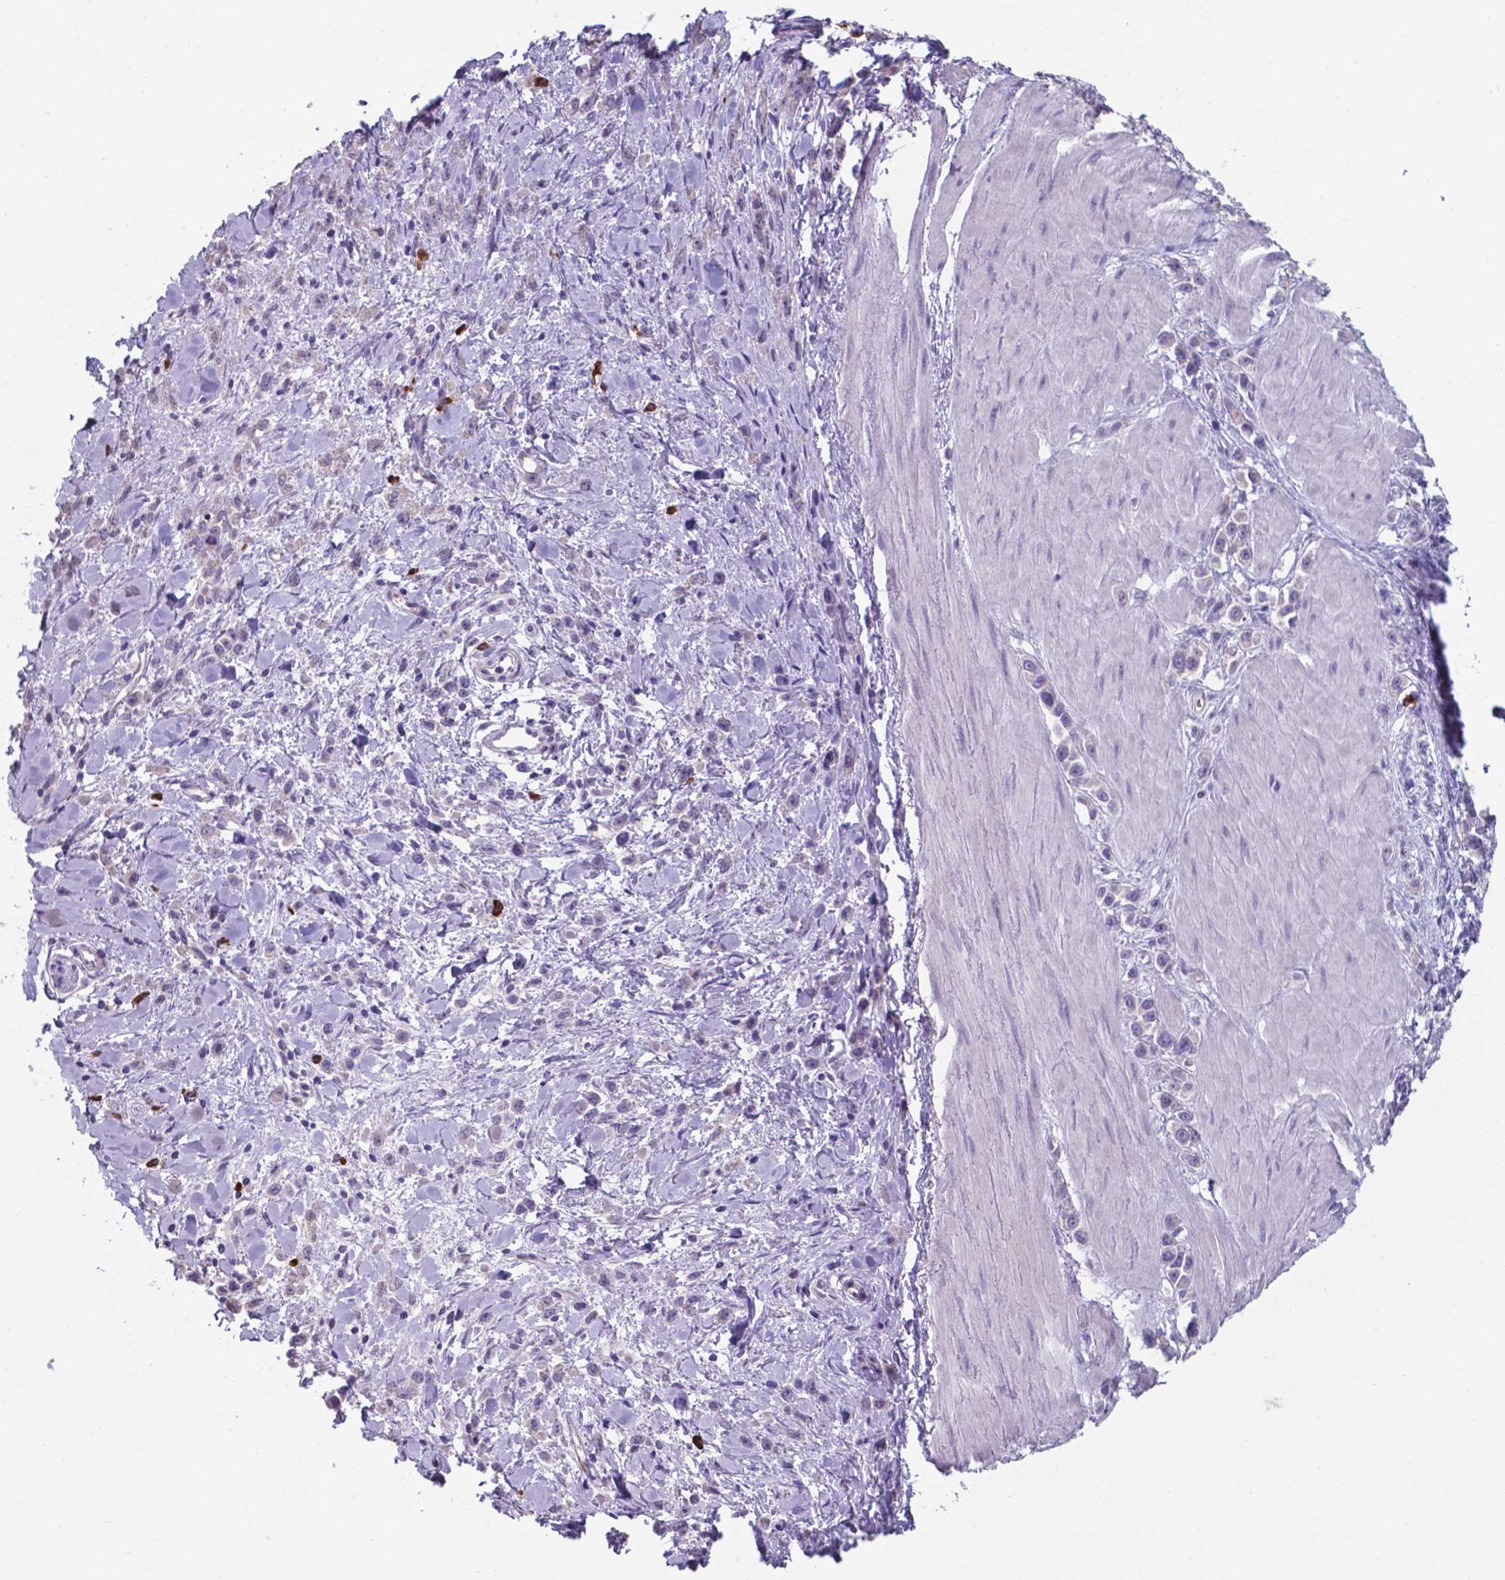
{"staining": {"intensity": "negative", "quantity": "none", "location": "none"}, "tissue": "stomach cancer", "cell_type": "Tumor cells", "image_type": "cancer", "snomed": [{"axis": "morphology", "description": "Adenocarcinoma, NOS"}, {"axis": "topography", "description": "Stomach"}], "caption": "DAB immunohistochemical staining of human adenocarcinoma (stomach) demonstrates no significant positivity in tumor cells.", "gene": "UBE2J1", "patient": {"sex": "male", "age": 47}}